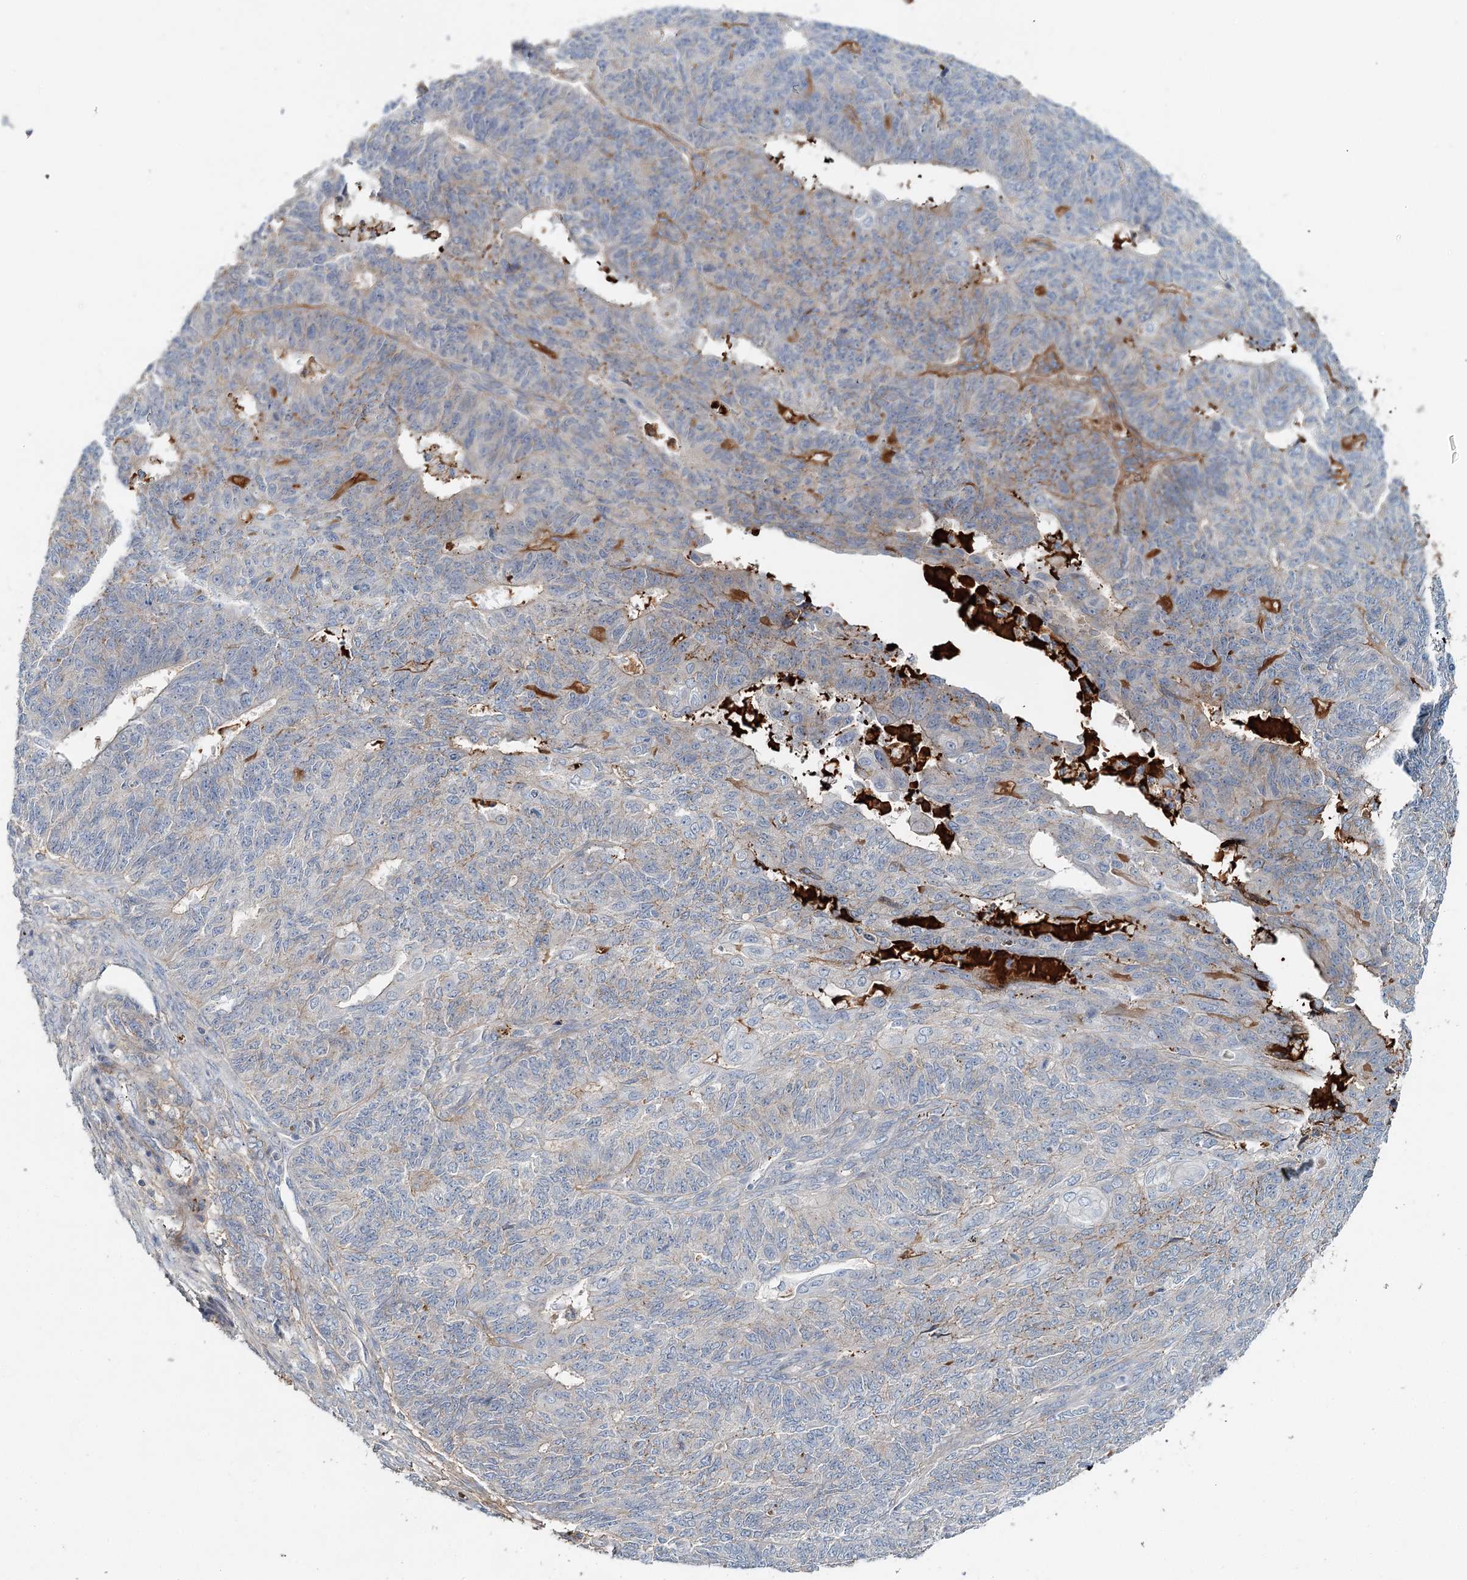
{"staining": {"intensity": "weak", "quantity": "<25%", "location": "cytoplasmic/membranous"}, "tissue": "endometrial cancer", "cell_type": "Tumor cells", "image_type": "cancer", "snomed": [{"axis": "morphology", "description": "Adenocarcinoma, NOS"}, {"axis": "topography", "description": "Endometrium"}], "caption": "Immunohistochemical staining of human endometrial cancer (adenocarcinoma) displays no significant expression in tumor cells. Brightfield microscopy of IHC stained with DAB (3,3'-diaminobenzidine) (brown) and hematoxylin (blue), captured at high magnification.", "gene": "ALKBH8", "patient": {"sex": "female", "age": 32}}